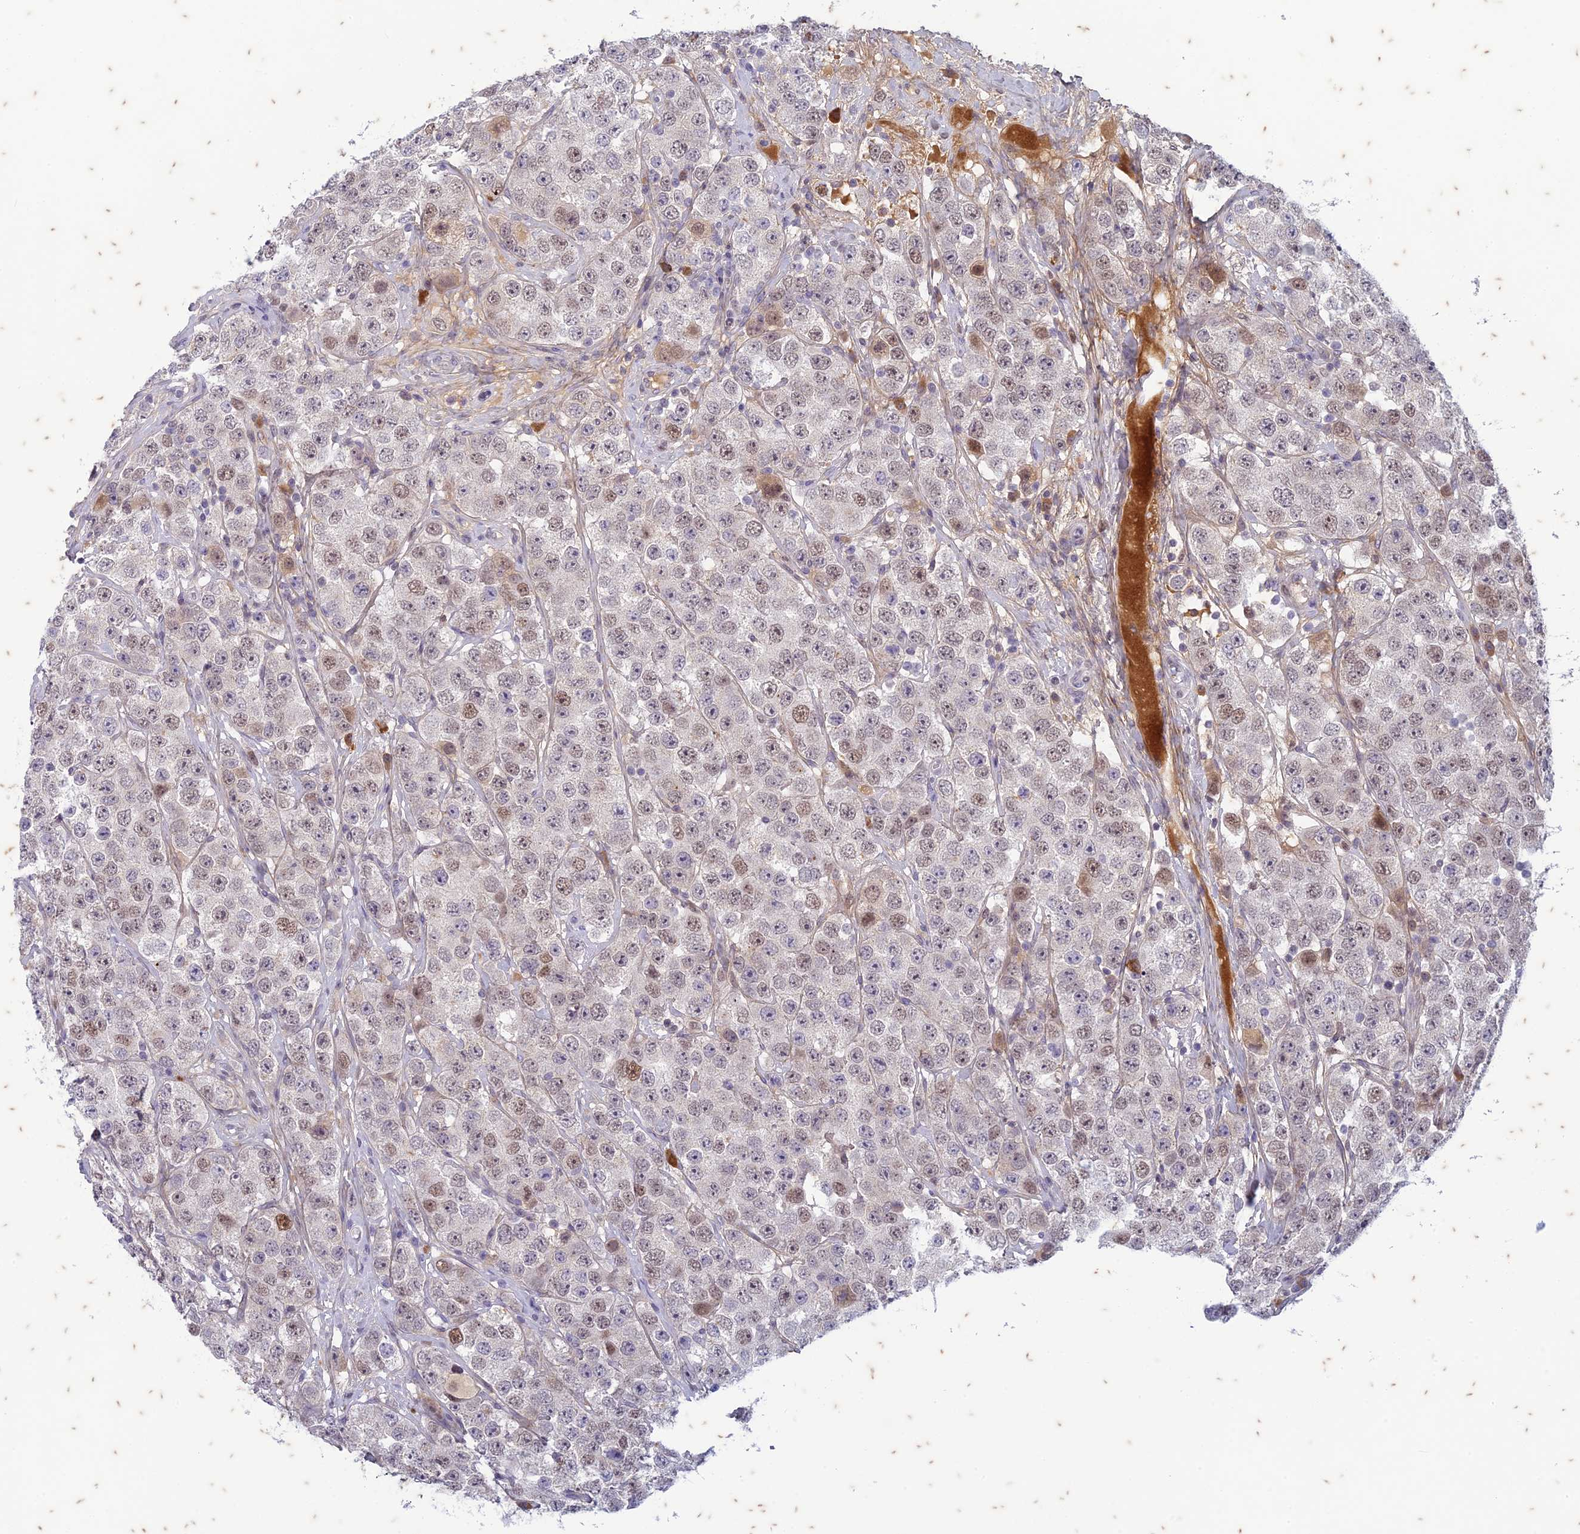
{"staining": {"intensity": "moderate", "quantity": "<25%", "location": "nuclear"}, "tissue": "testis cancer", "cell_type": "Tumor cells", "image_type": "cancer", "snomed": [{"axis": "morphology", "description": "Seminoma, NOS"}, {"axis": "topography", "description": "Testis"}], "caption": "IHC image of human testis cancer stained for a protein (brown), which reveals low levels of moderate nuclear expression in approximately <25% of tumor cells.", "gene": "PABPN1L", "patient": {"sex": "male", "age": 28}}